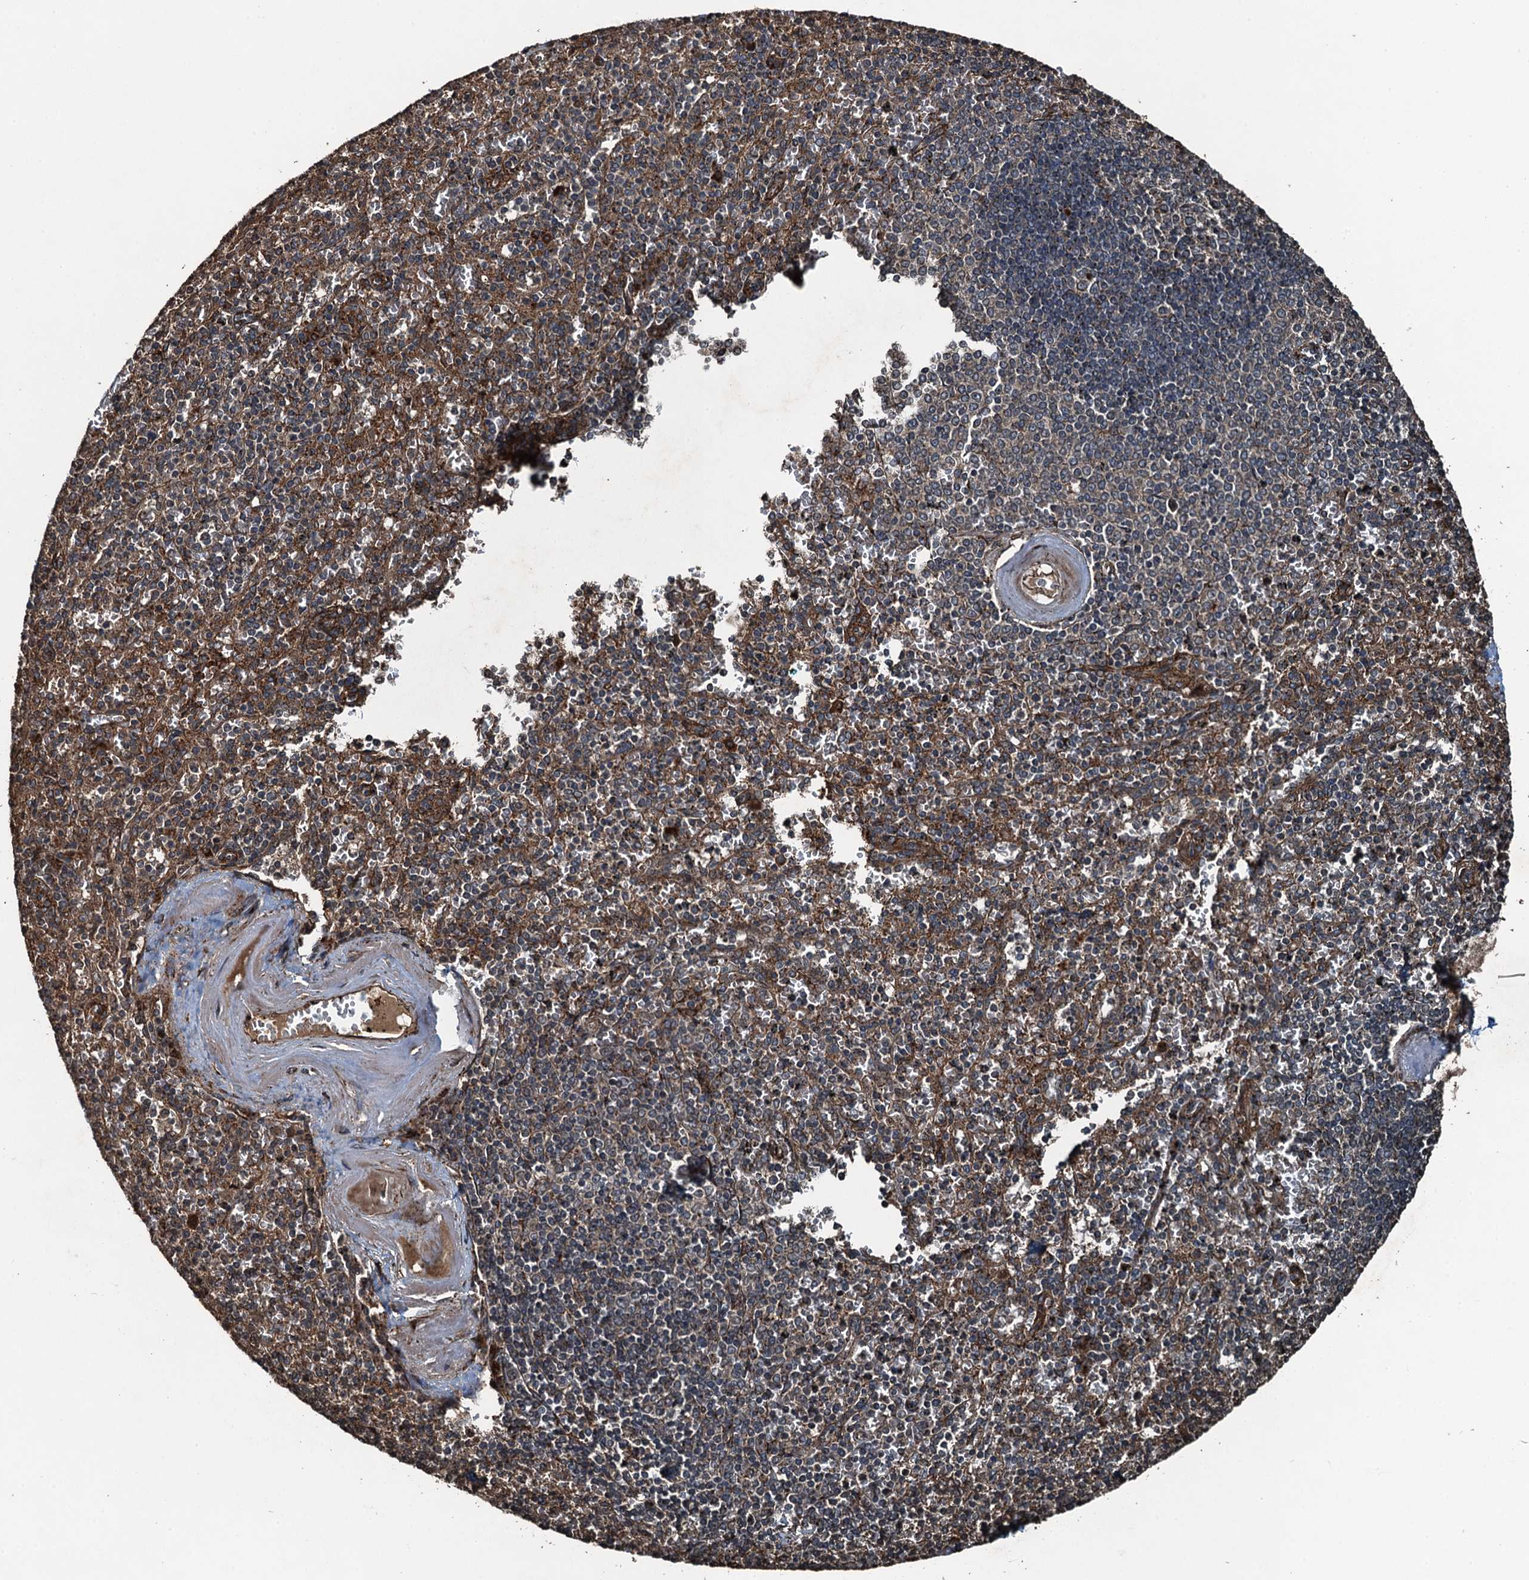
{"staining": {"intensity": "weak", "quantity": "25%-75%", "location": "cytoplasmic/membranous"}, "tissue": "spleen", "cell_type": "Cells in red pulp", "image_type": "normal", "snomed": [{"axis": "morphology", "description": "Normal tissue, NOS"}, {"axis": "topography", "description": "Spleen"}], "caption": "This image reveals immunohistochemistry staining of benign human spleen, with low weak cytoplasmic/membranous staining in approximately 25%-75% of cells in red pulp.", "gene": "TCTN1", "patient": {"sex": "male", "age": 82}}